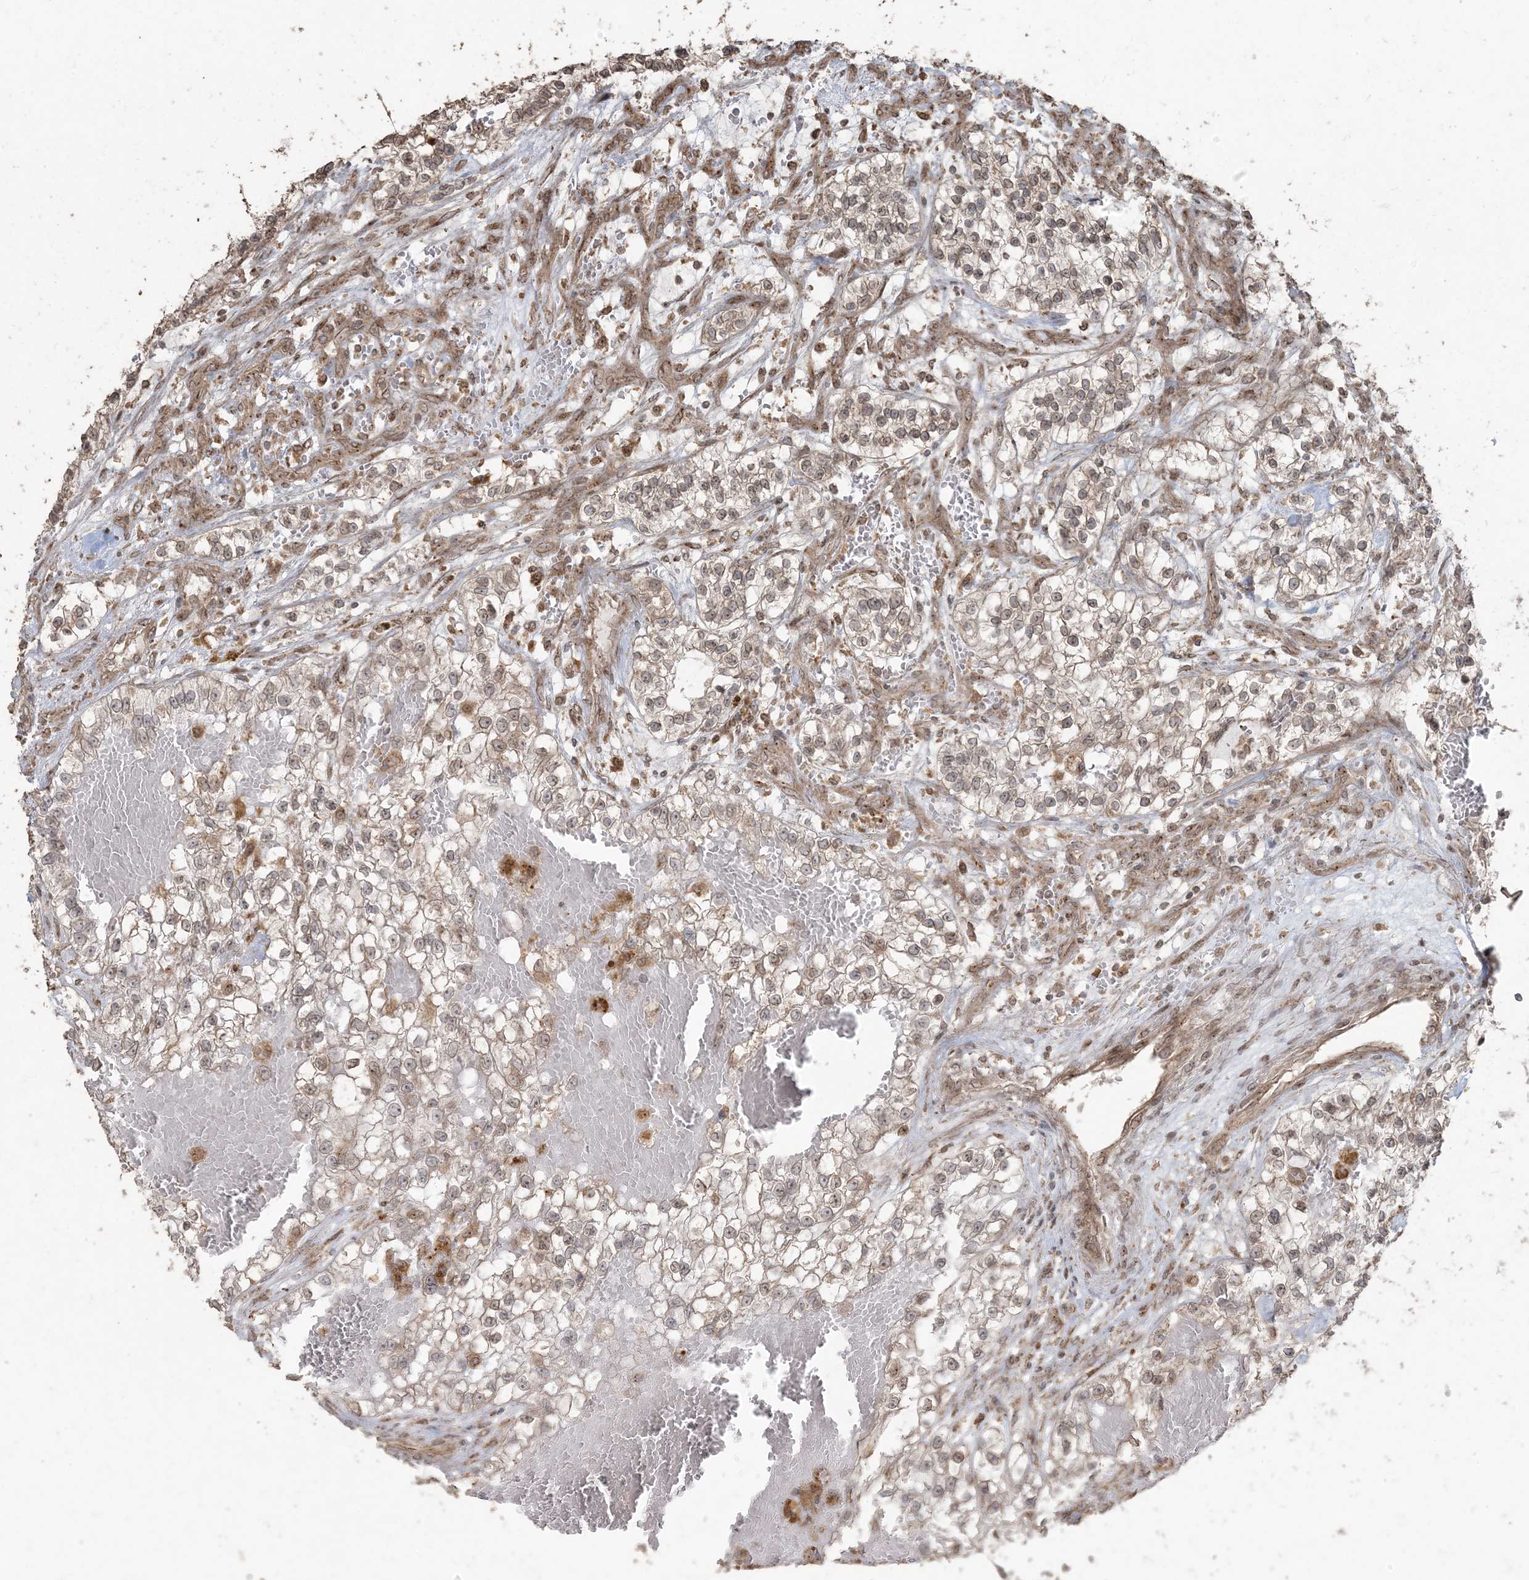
{"staining": {"intensity": "weak", "quantity": "25%-75%", "location": "cytoplasmic/membranous,nuclear"}, "tissue": "renal cancer", "cell_type": "Tumor cells", "image_type": "cancer", "snomed": [{"axis": "morphology", "description": "Adenocarcinoma, NOS"}, {"axis": "topography", "description": "Kidney"}], "caption": "Immunohistochemistry photomicrograph of adenocarcinoma (renal) stained for a protein (brown), which reveals low levels of weak cytoplasmic/membranous and nuclear staining in about 25%-75% of tumor cells.", "gene": "DDX19B", "patient": {"sex": "female", "age": 57}}